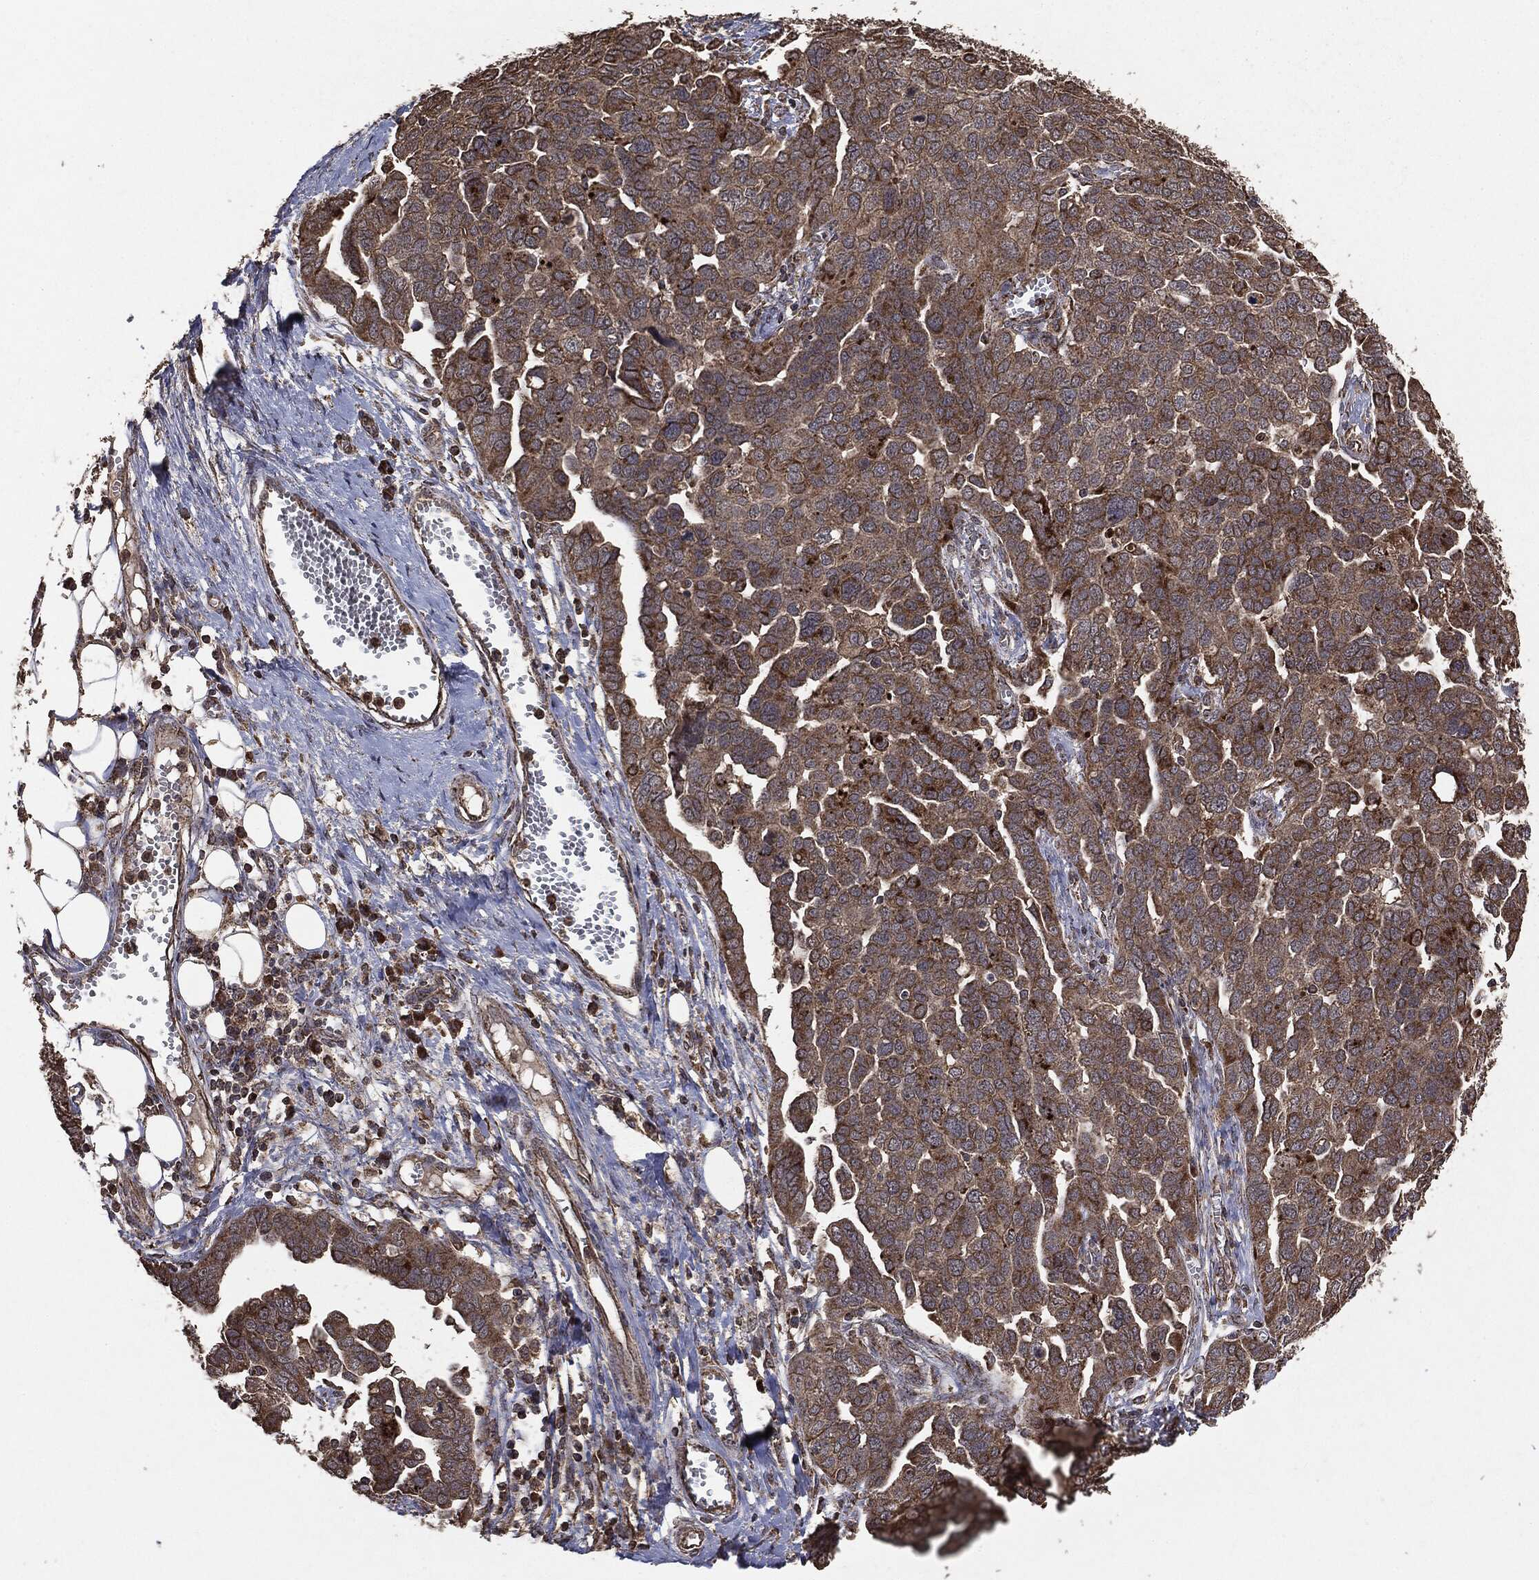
{"staining": {"intensity": "moderate", "quantity": ">75%", "location": "cytoplasmic/membranous"}, "tissue": "ovarian cancer", "cell_type": "Tumor cells", "image_type": "cancer", "snomed": [{"axis": "morphology", "description": "Cystadenocarcinoma, serous, NOS"}, {"axis": "topography", "description": "Ovary"}], "caption": "High-power microscopy captured an immunohistochemistry (IHC) micrograph of ovarian cancer (serous cystadenocarcinoma), revealing moderate cytoplasmic/membranous staining in approximately >75% of tumor cells.", "gene": "MTOR", "patient": {"sex": "female", "age": 59}}